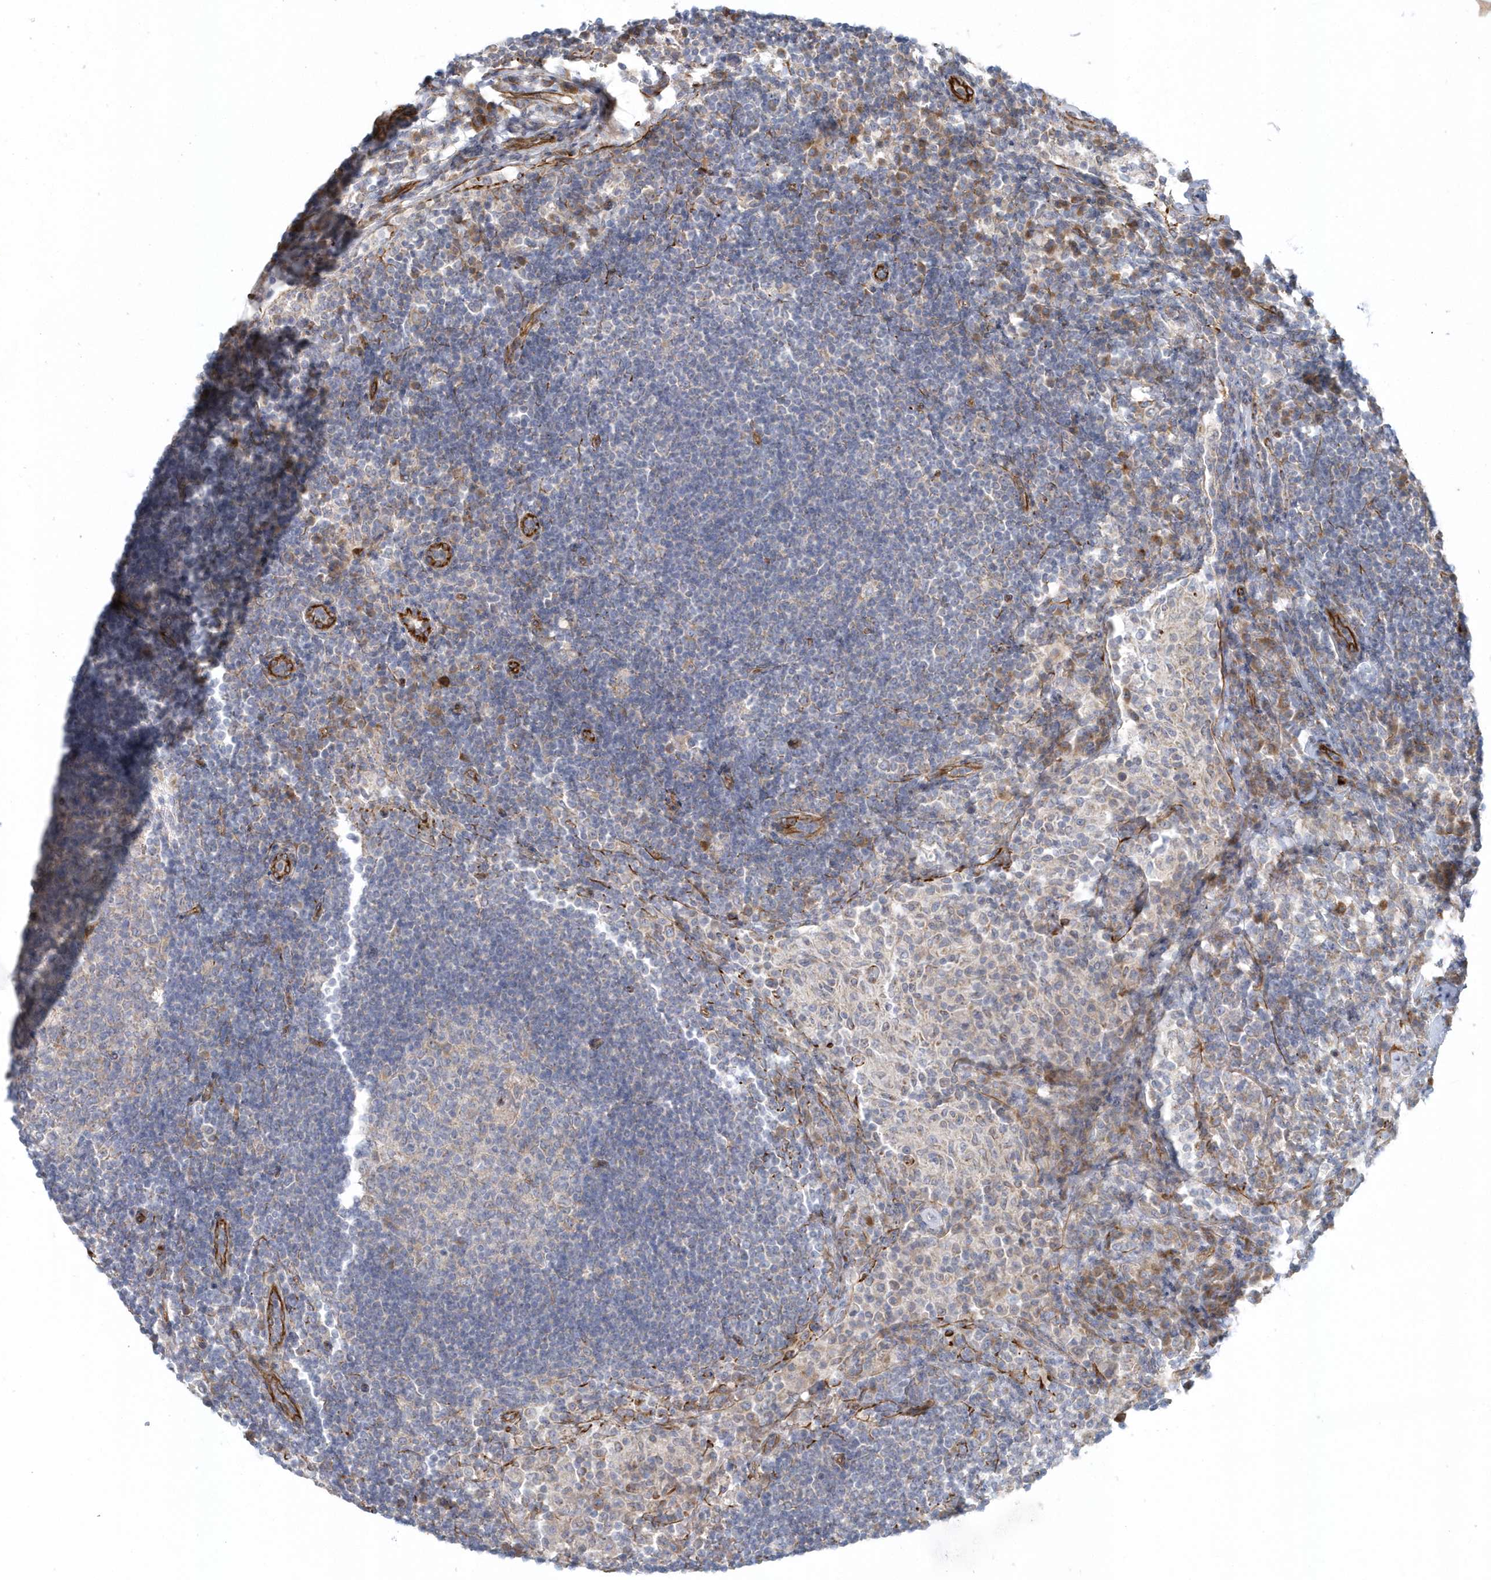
{"staining": {"intensity": "weak", "quantity": "<25%", "location": "cytoplasmic/membranous"}, "tissue": "lymph node", "cell_type": "Germinal center cells", "image_type": "normal", "snomed": [{"axis": "morphology", "description": "Normal tissue, NOS"}, {"axis": "topography", "description": "Lymph node"}], "caption": "A high-resolution micrograph shows immunohistochemistry (IHC) staining of normal lymph node, which displays no significant staining in germinal center cells. The staining was performed using DAB (3,3'-diaminobenzidine) to visualize the protein expression in brown, while the nuclei were stained in blue with hematoxylin (Magnification: 20x).", "gene": "GPR152", "patient": {"sex": "female", "age": 53}}